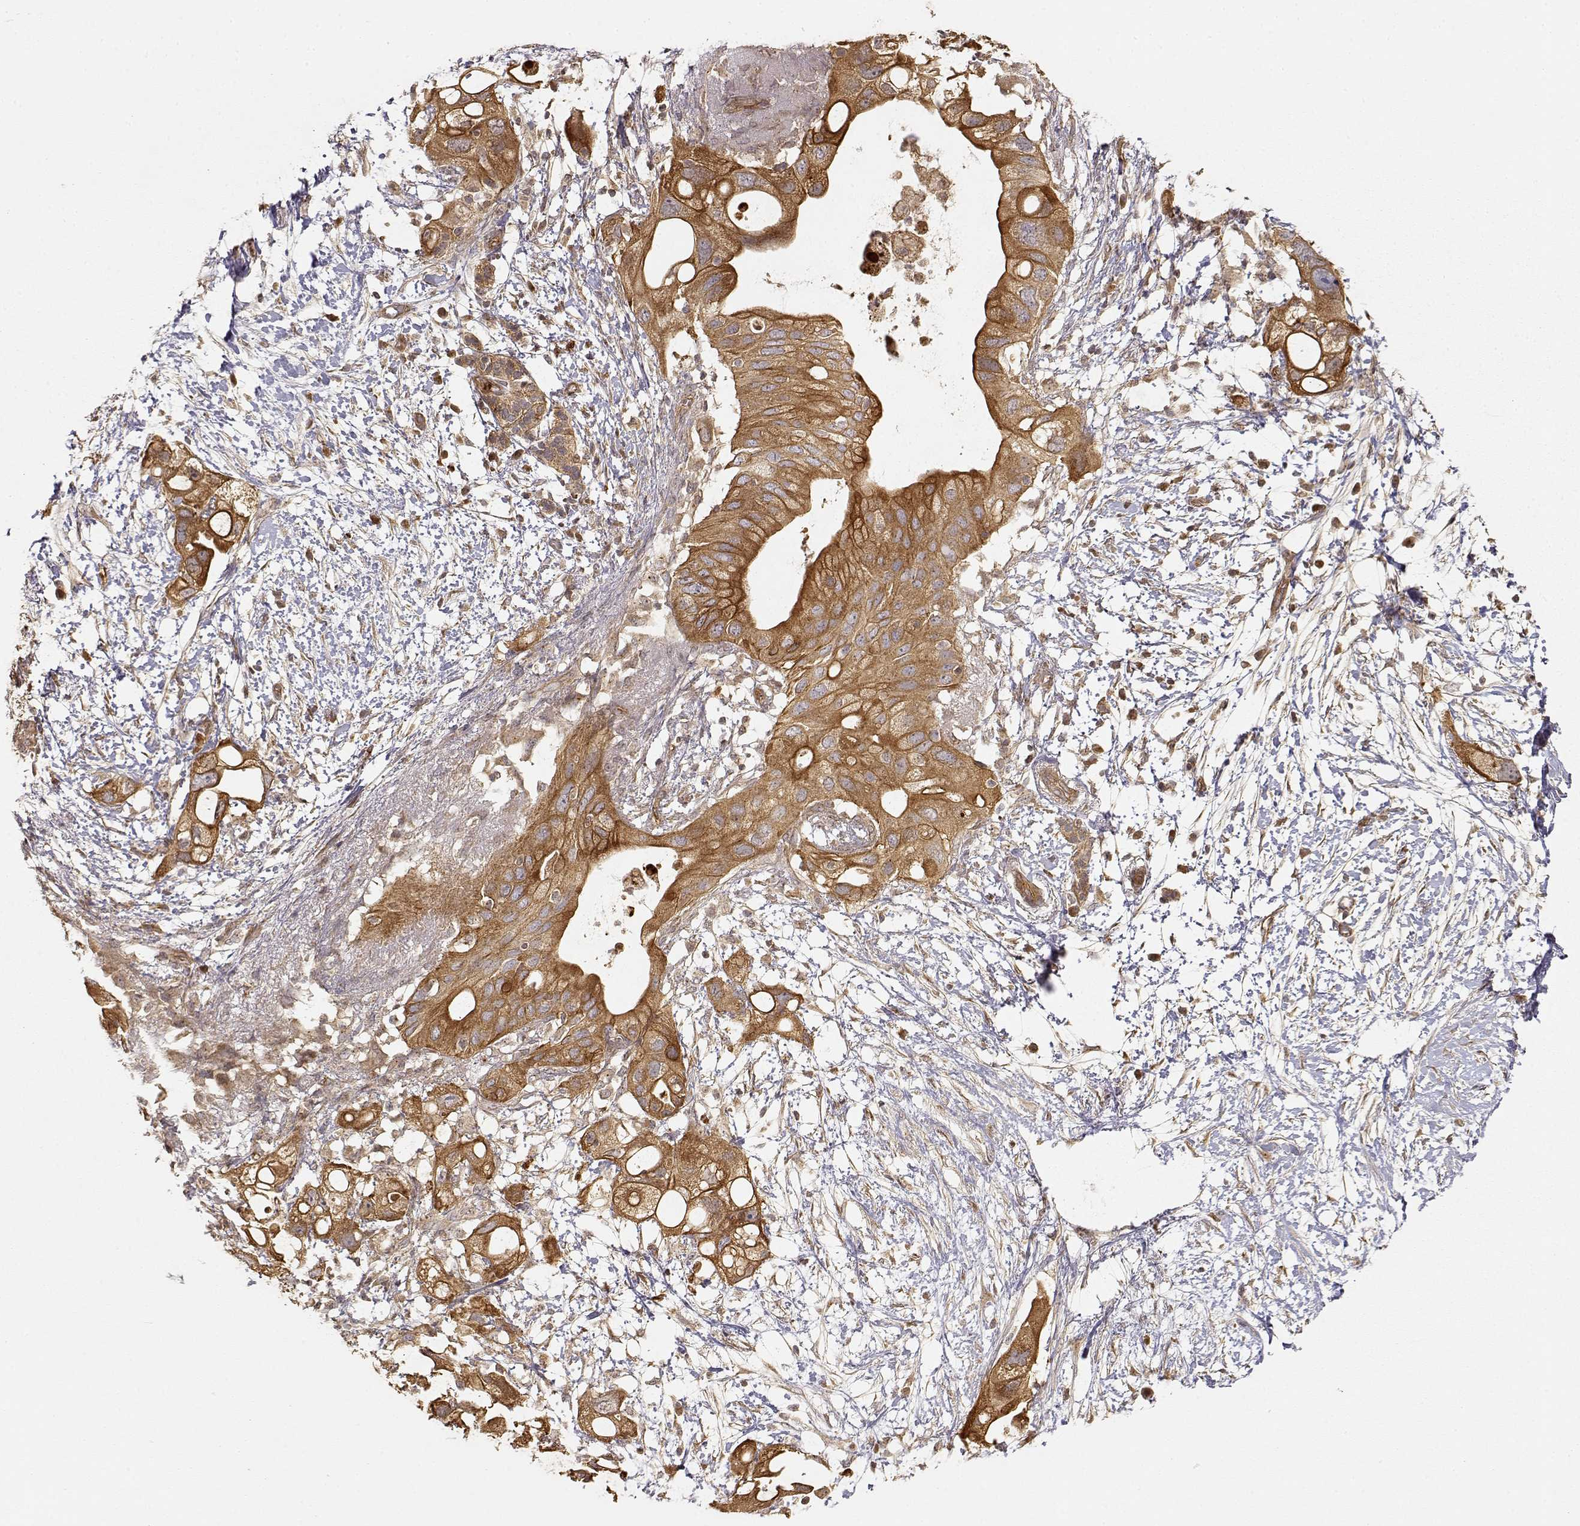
{"staining": {"intensity": "moderate", "quantity": ">75%", "location": "cytoplasmic/membranous"}, "tissue": "pancreatic cancer", "cell_type": "Tumor cells", "image_type": "cancer", "snomed": [{"axis": "morphology", "description": "Adenocarcinoma, NOS"}, {"axis": "topography", "description": "Pancreas"}], "caption": "A medium amount of moderate cytoplasmic/membranous staining is present in approximately >75% of tumor cells in pancreatic cancer (adenocarcinoma) tissue. (Brightfield microscopy of DAB IHC at high magnification).", "gene": "CDK5RAP2", "patient": {"sex": "female", "age": 72}}